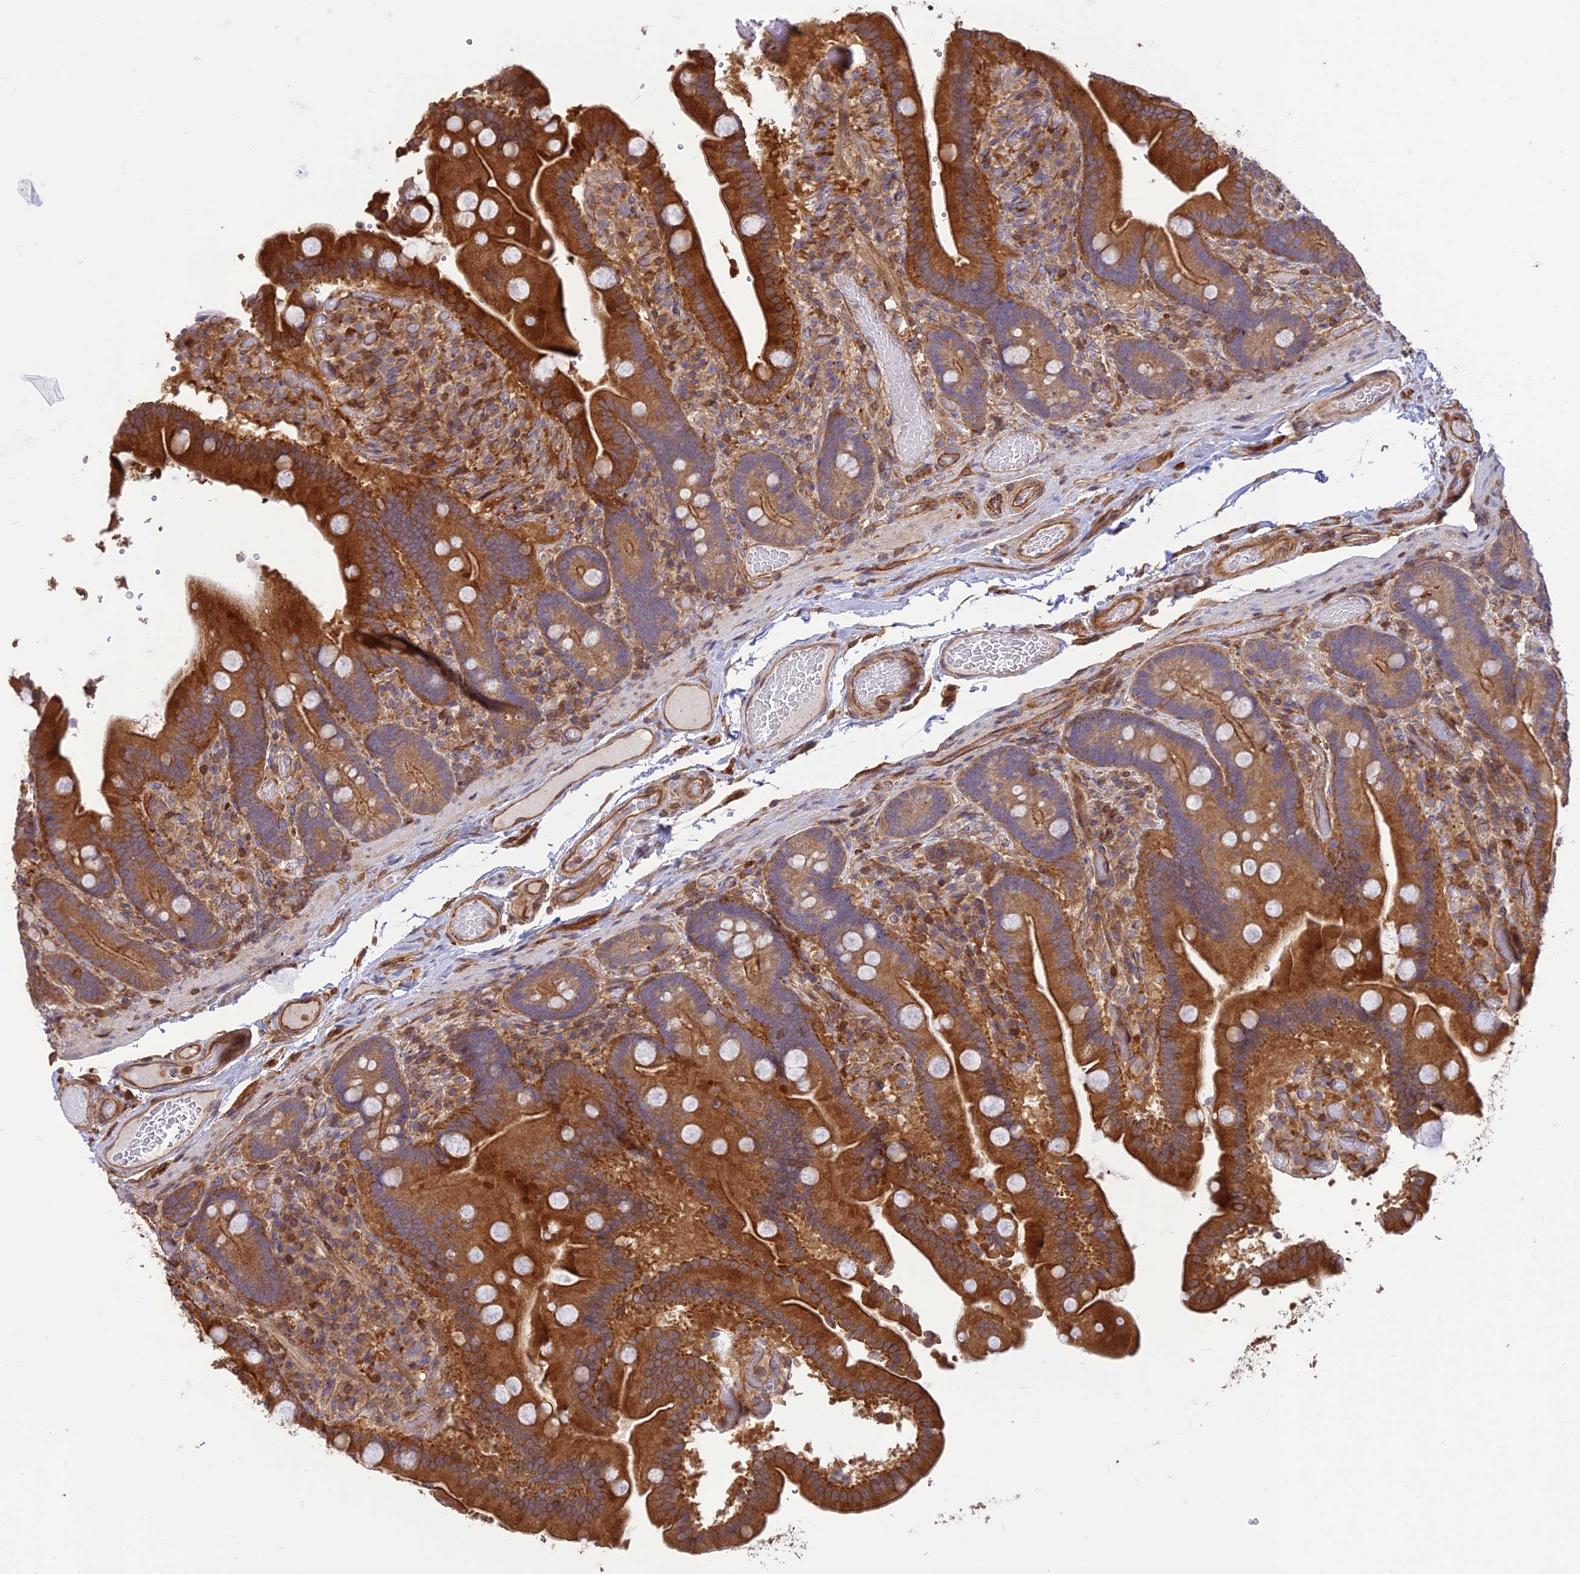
{"staining": {"intensity": "strong", "quantity": ">75%", "location": "cytoplasmic/membranous"}, "tissue": "duodenum", "cell_type": "Glandular cells", "image_type": "normal", "snomed": [{"axis": "morphology", "description": "Normal tissue, NOS"}, {"axis": "topography", "description": "Duodenum"}], "caption": "Immunohistochemical staining of unremarkable human duodenum shows high levels of strong cytoplasmic/membranous positivity in about >75% of glandular cells.", "gene": "HPSE2", "patient": {"sex": "female", "age": 62}}